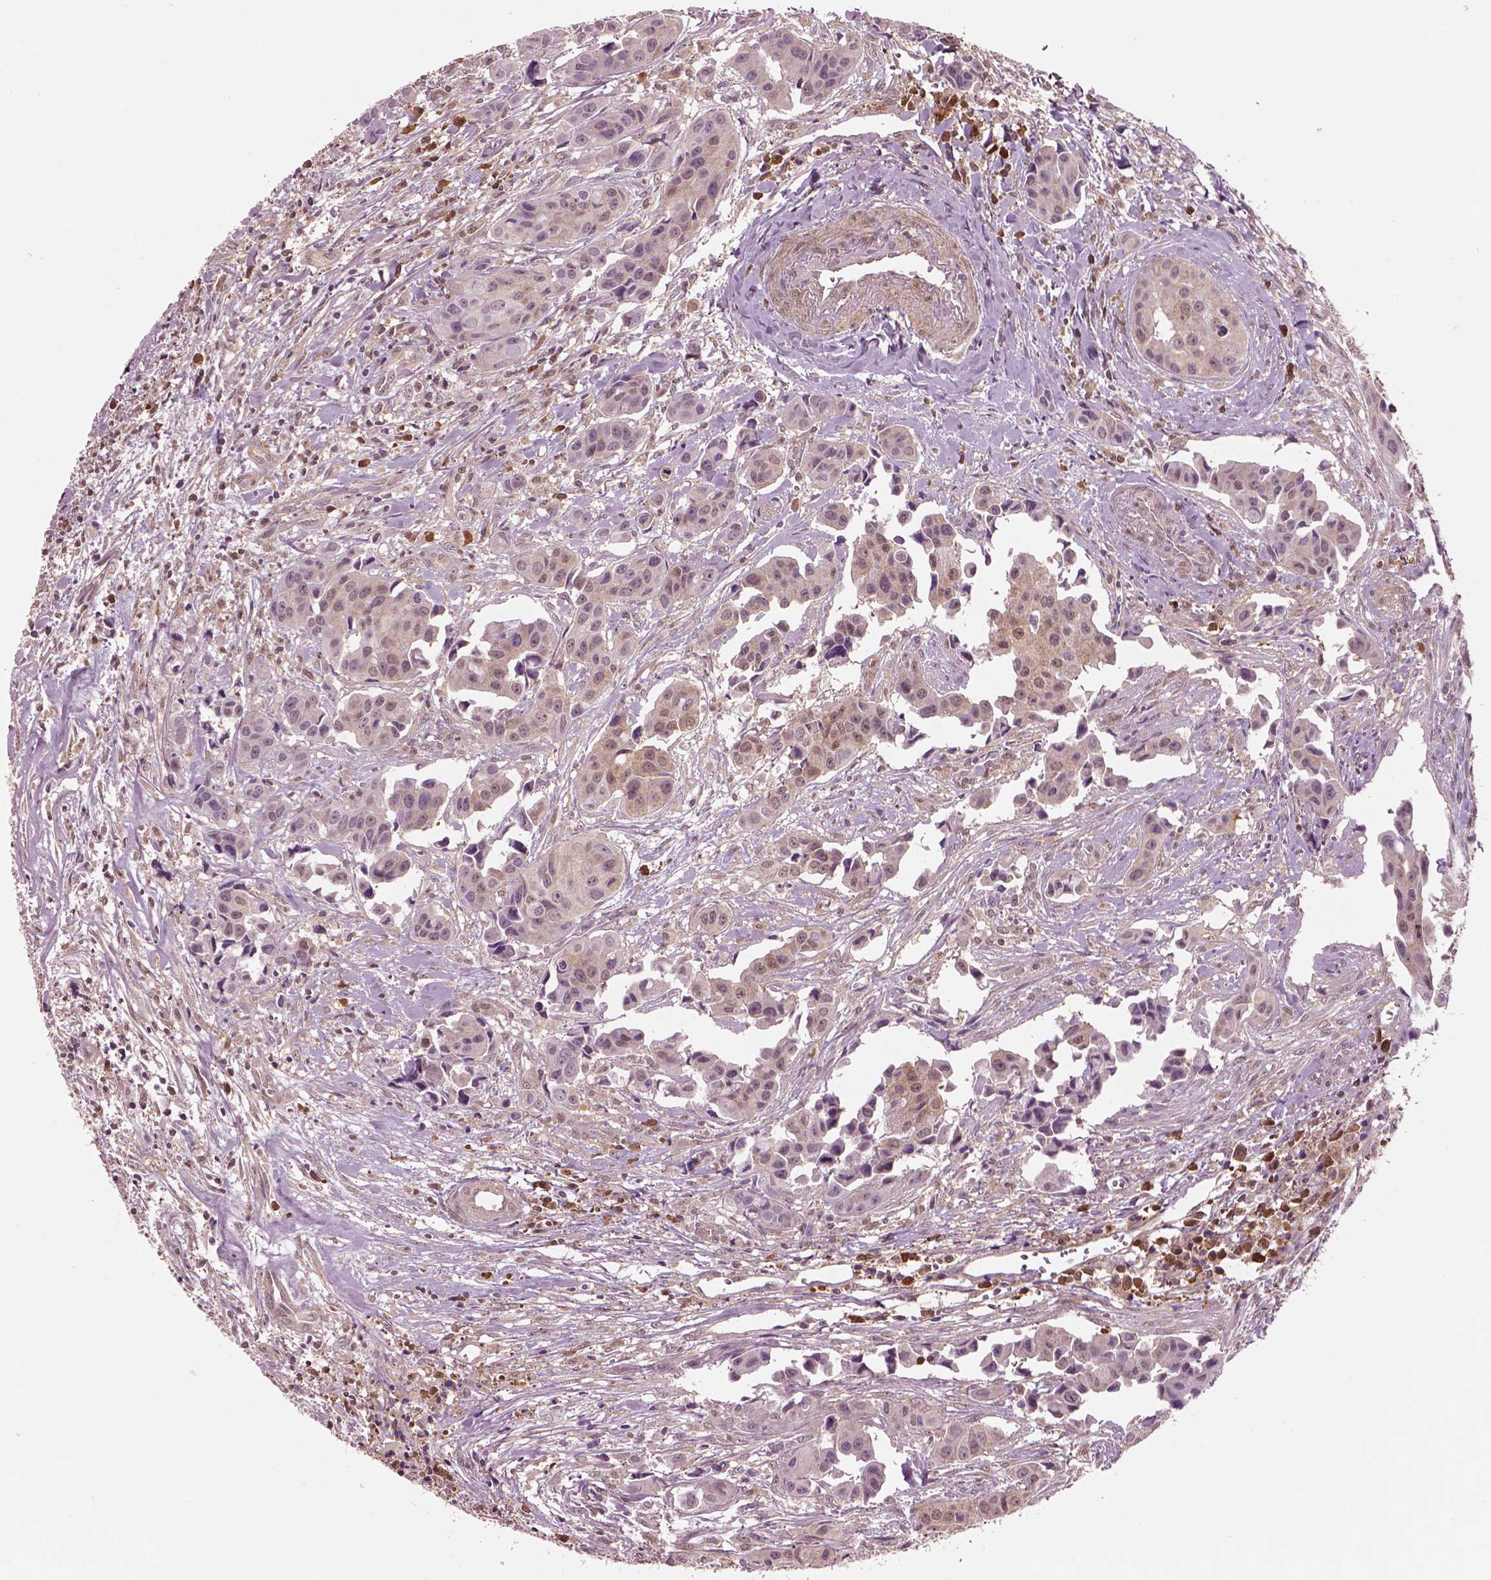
{"staining": {"intensity": "weak", "quantity": ">75%", "location": "cytoplasmic/membranous"}, "tissue": "head and neck cancer", "cell_type": "Tumor cells", "image_type": "cancer", "snomed": [{"axis": "morphology", "description": "Adenocarcinoma, NOS"}, {"axis": "topography", "description": "Head-Neck"}], "caption": "Immunohistochemical staining of head and neck adenocarcinoma exhibits low levels of weak cytoplasmic/membranous staining in about >75% of tumor cells.", "gene": "MDP1", "patient": {"sex": "male", "age": 76}}